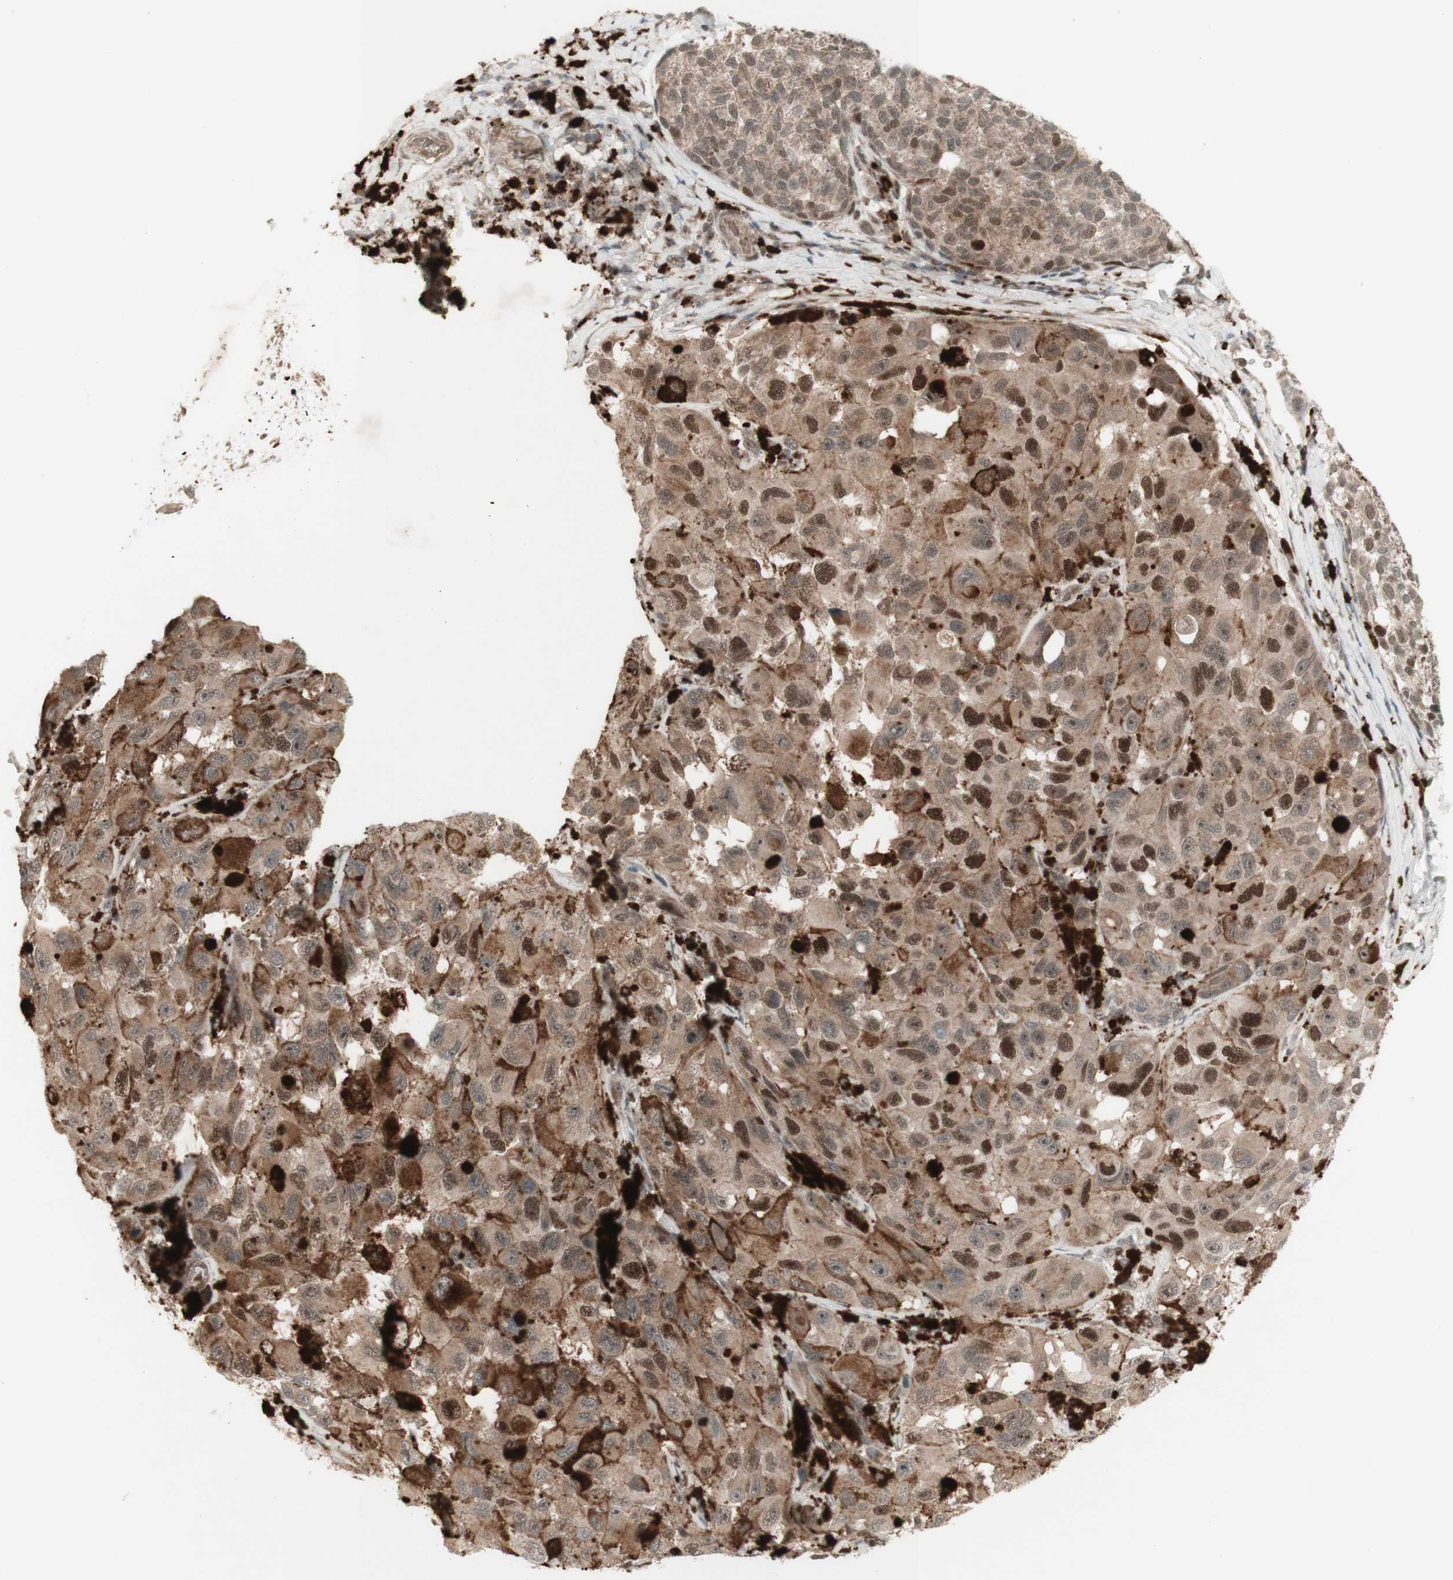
{"staining": {"intensity": "moderate", "quantity": "25%-75%", "location": "cytoplasmic/membranous,nuclear"}, "tissue": "melanoma", "cell_type": "Tumor cells", "image_type": "cancer", "snomed": [{"axis": "morphology", "description": "Malignant melanoma, NOS"}, {"axis": "topography", "description": "Skin"}], "caption": "An immunohistochemistry (IHC) histopathology image of tumor tissue is shown. Protein staining in brown shows moderate cytoplasmic/membranous and nuclear positivity in malignant melanoma within tumor cells. (brown staining indicates protein expression, while blue staining denotes nuclei).", "gene": "MSH6", "patient": {"sex": "female", "age": 73}}